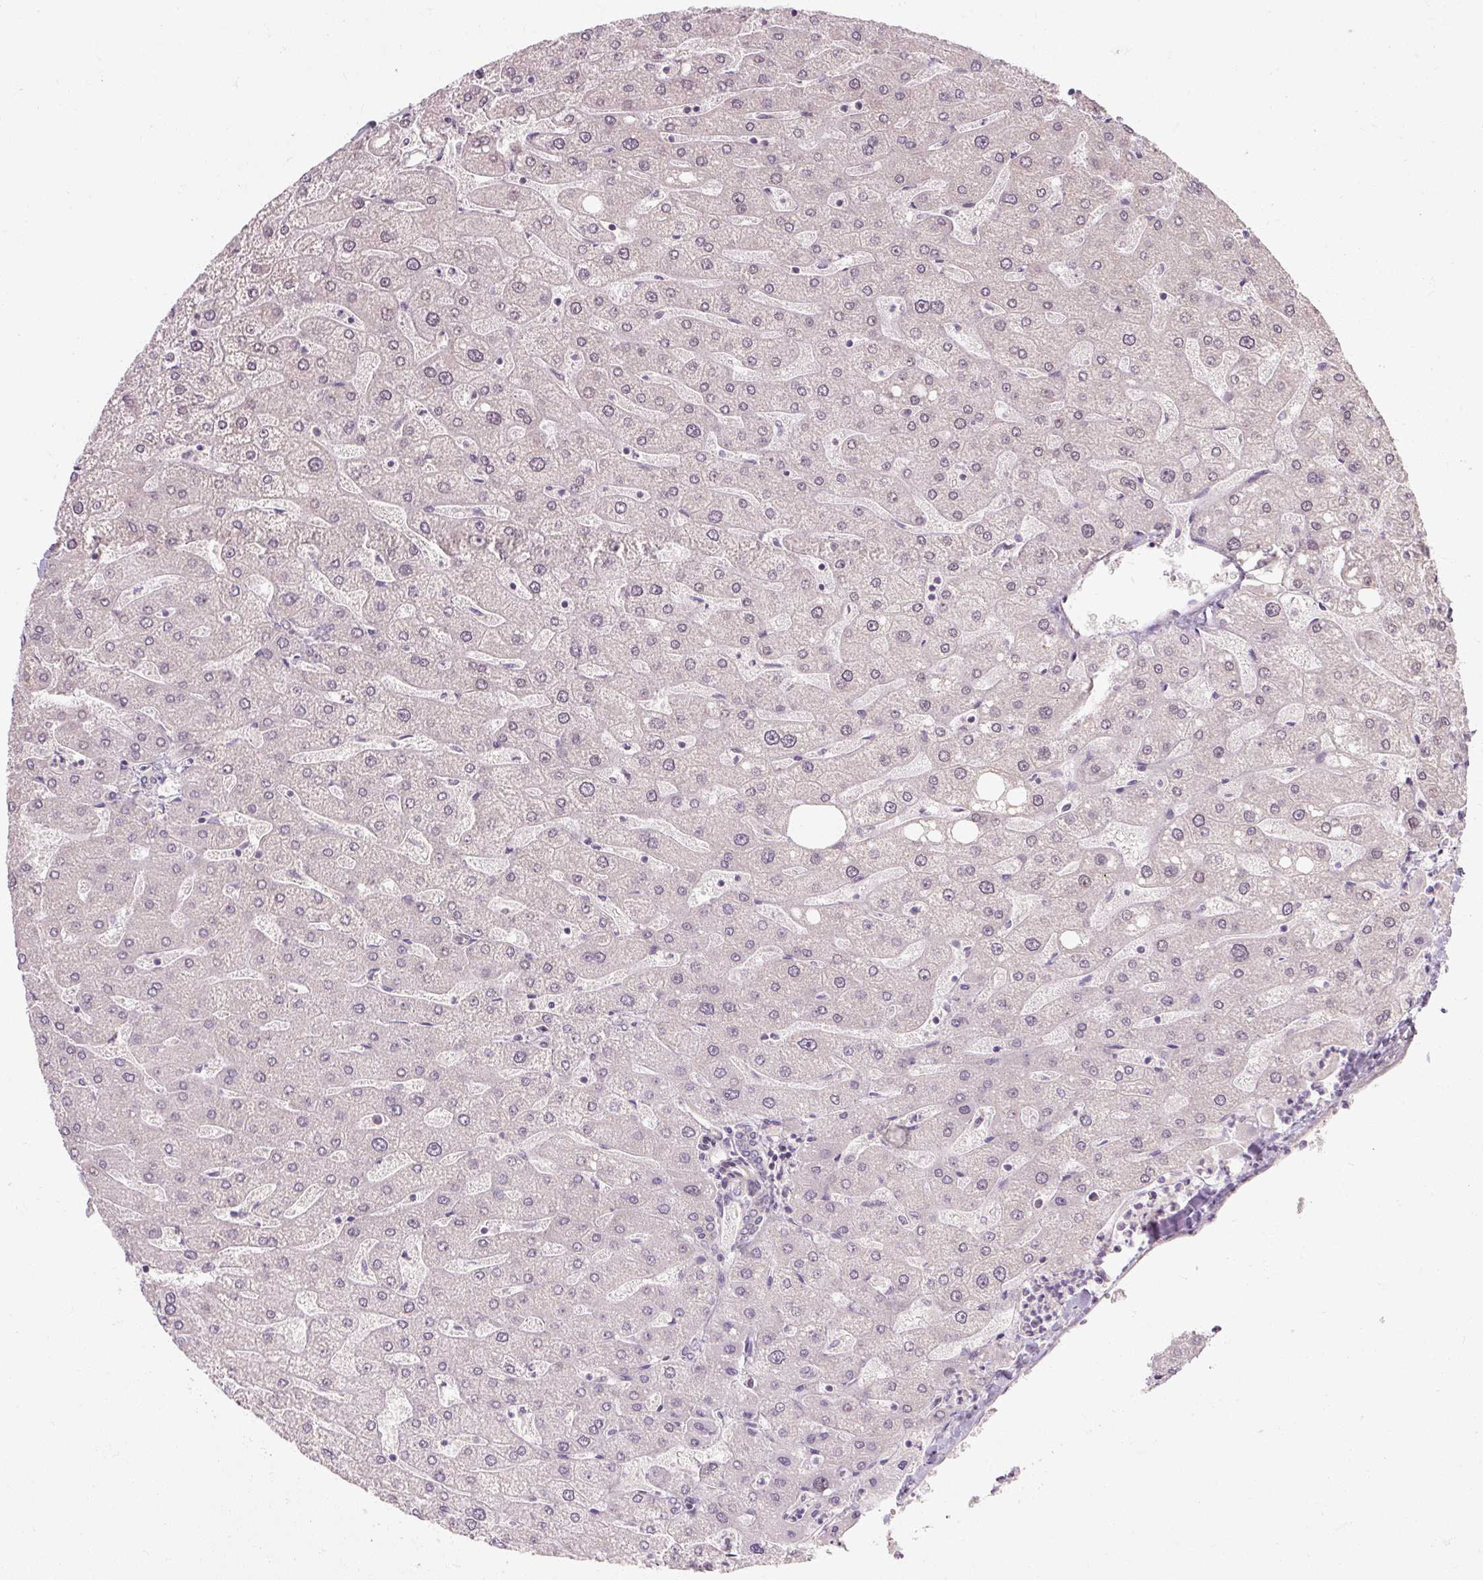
{"staining": {"intensity": "negative", "quantity": "none", "location": "none"}, "tissue": "liver", "cell_type": "Cholangiocytes", "image_type": "normal", "snomed": [{"axis": "morphology", "description": "Normal tissue, NOS"}, {"axis": "topography", "description": "Liver"}], "caption": "This is an immunohistochemistry photomicrograph of normal human liver. There is no positivity in cholangiocytes.", "gene": "RB1CC1", "patient": {"sex": "male", "age": 67}}